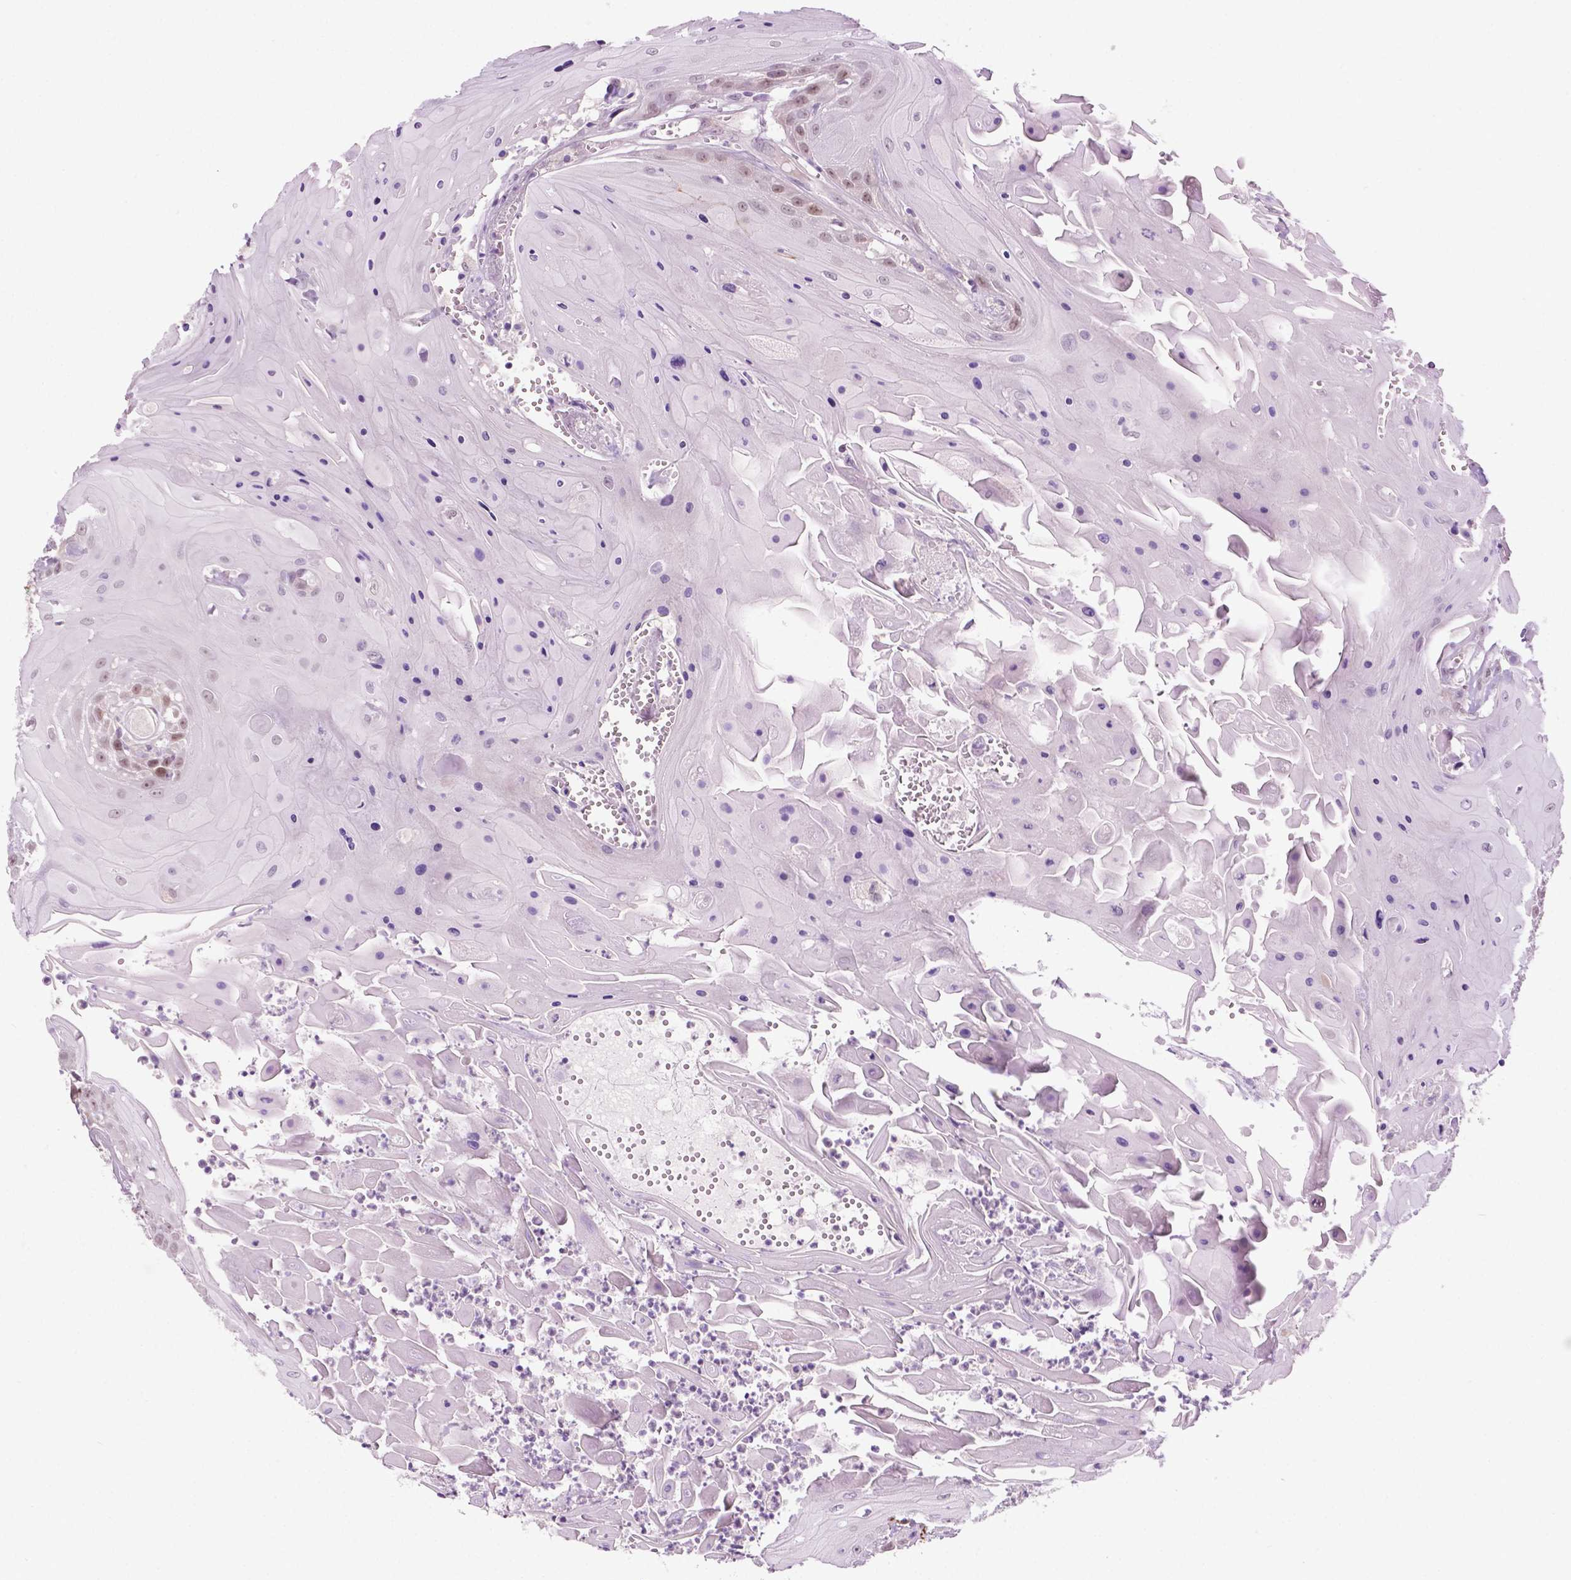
{"staining": {"intensity": "weak", "quantity": "<25%", "location": "nuclear"}, "tissue": "head and neck cancer", "cell_type": "Tumor cells", "image_type": "cancer", "snomed": [{"axis": "morphology", "description": "Squamous cell carcinoma, NOS"}, {"axis": "topography", "description": "Skin"}, {"axis": "topography", "description": "Head-Neck"}], "caption": "IHC histopathology image of human squamous cell carcinoma (head and neck) stained for a protein (brown), which demonstrates no staining in tumor cells. (DAB immunohistochemistry visualized using brightfield microscopy, high magnification).", "gene": "DENND4A", "patient": {"sex": "male", "age": 80}}